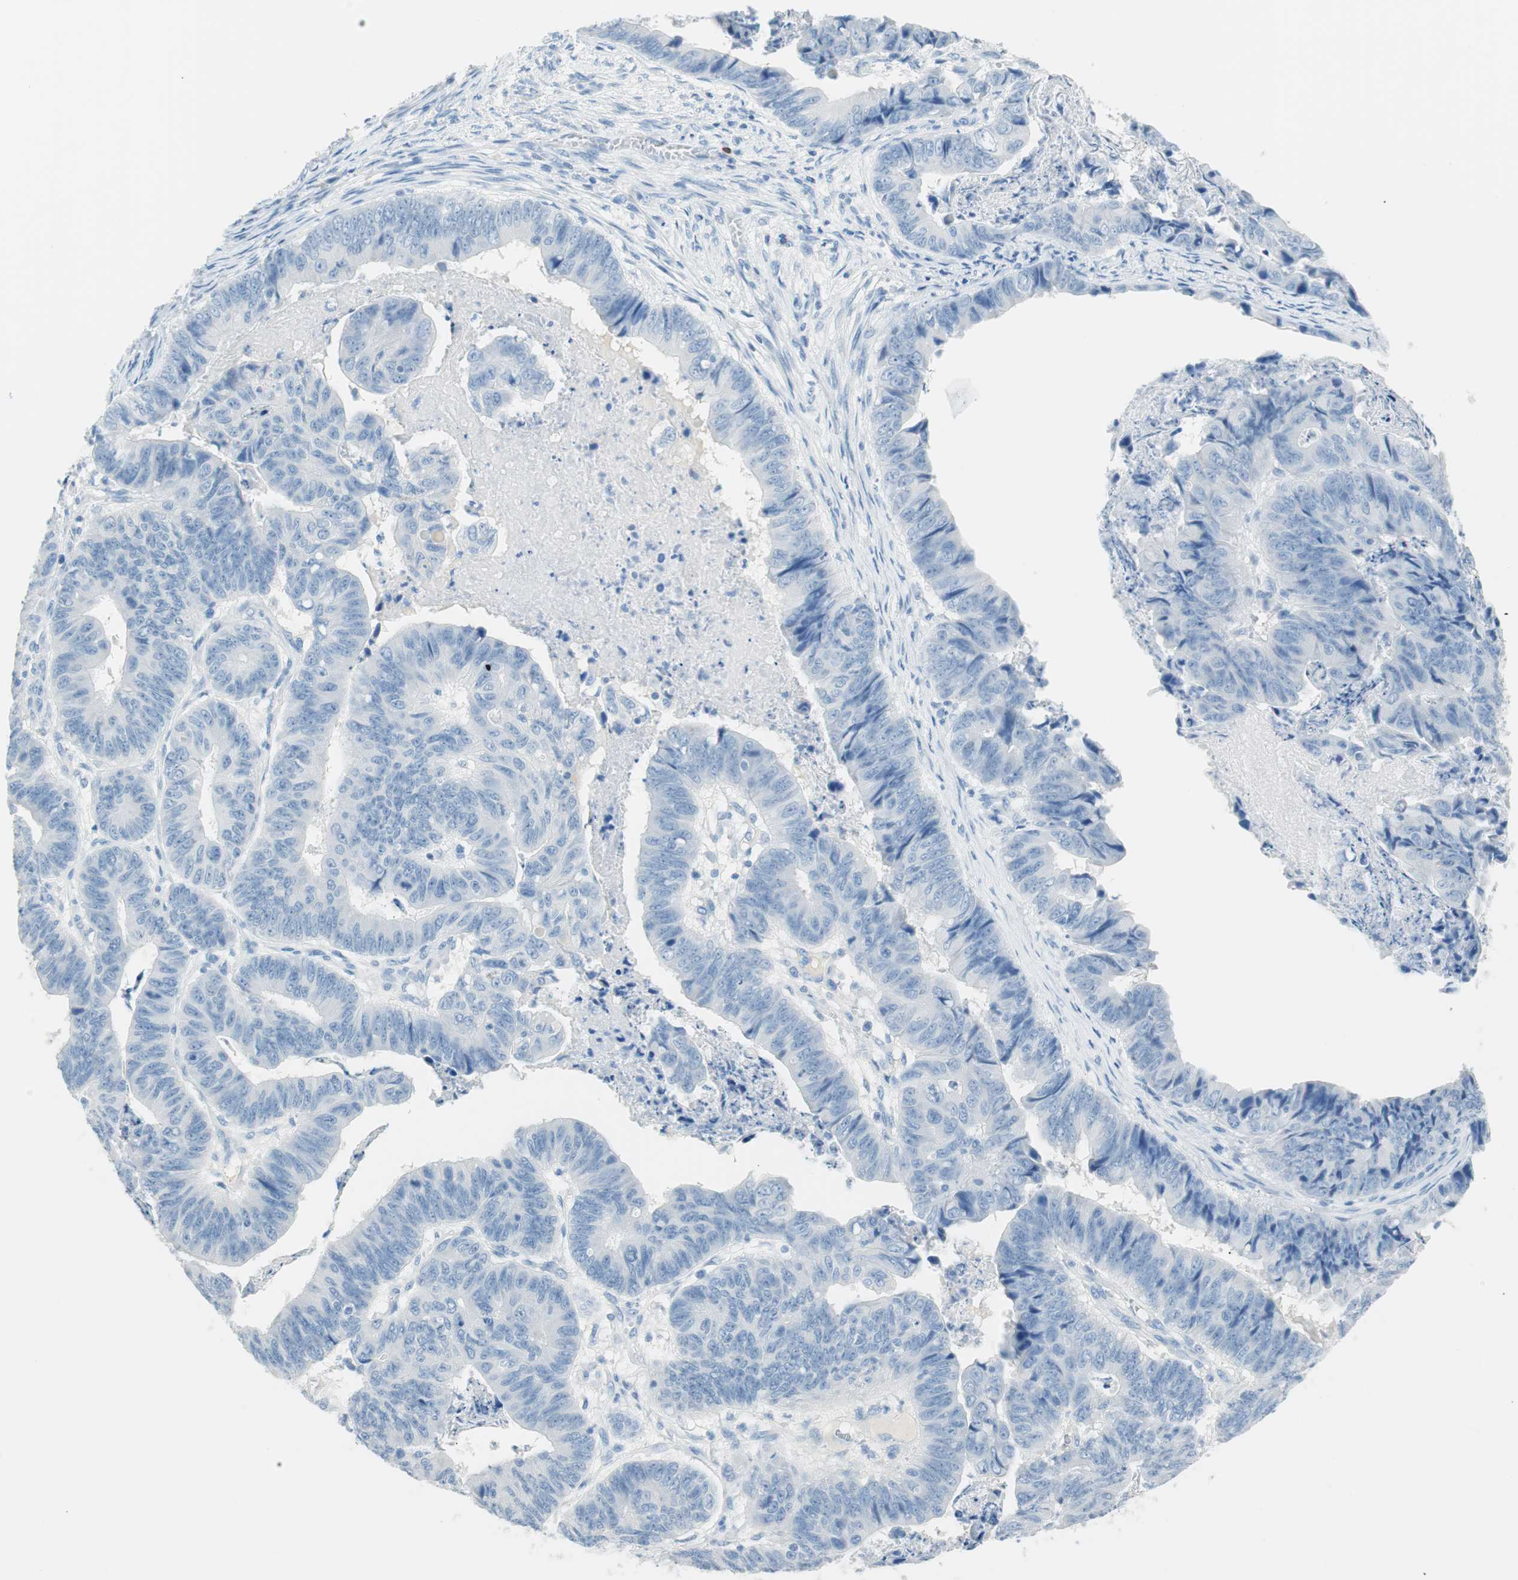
{"staining": {"intensity": "negative", "quantity": "none", "location": "none"}, "tissue": "stomach cancer", "cell_type": "Tumor cells", "image_type": "cancer", "snomed": [{"axis": "morphology", "description": "Adenocarcinoma, NOS"}, {"axis": "topography", "description": "Stomach, lower"}], "caption": "Photomicrograph shows no protein expression in tumor cells of stomach cancer (adenocarcinoma) tissue.", "gene": "TNFRSF13C", "patient": {"sex": "male", "age": 77}}